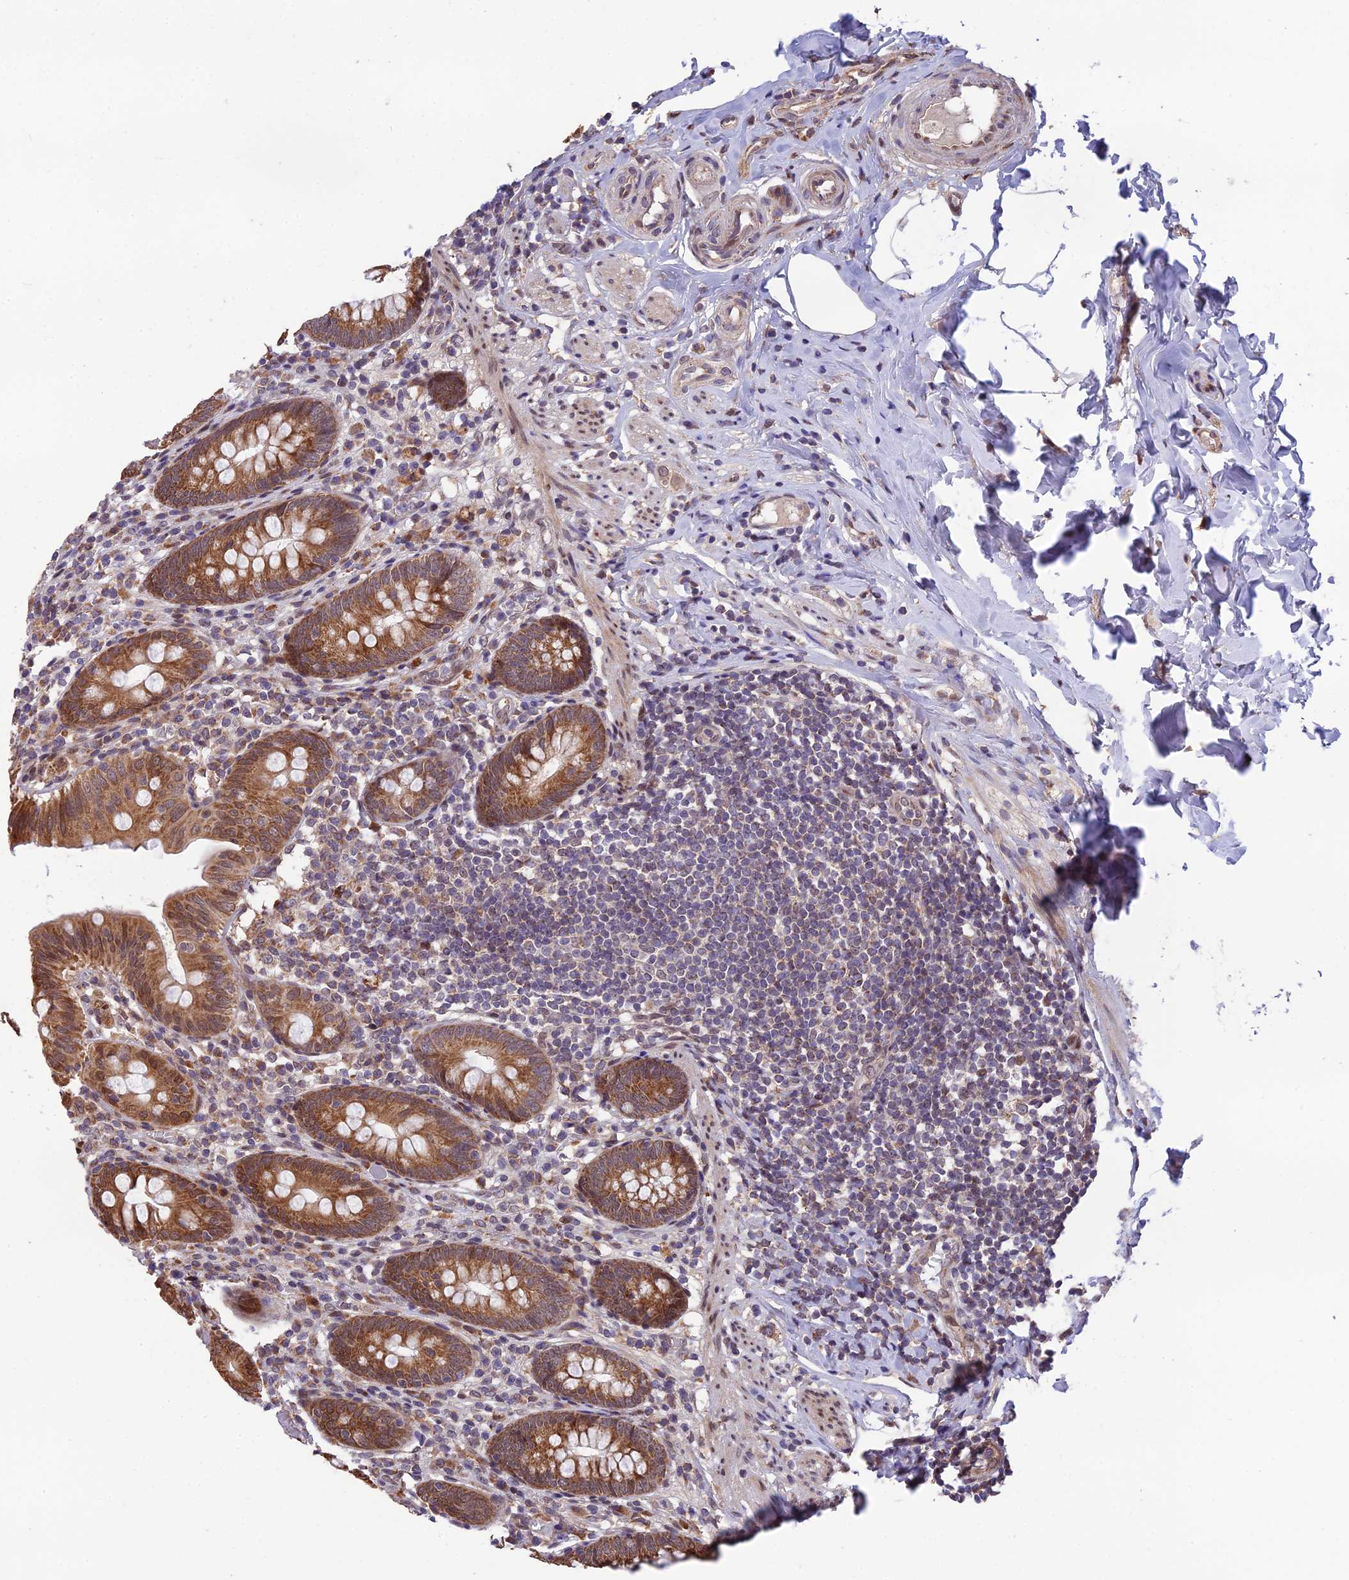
{"staining": {"intensity": "strong", "quantity": ">75%", "location": "cytoplasmic/membranous"}, "tissue": "appendix", "cell_type": "Glandular cells", "image_type": "normal", "snomed": [{"axis": "morphology", "description": "Normal tissue, NOS"}, {"axis": "topography", "description": "Appendix"}], "caption": "The micrograph displays staining of unremarkable appendix, revealing strong cytoplasmic/membranous protein positivity (brown color) within glandular cells. (Brightfield microscopy of DAB IHC at high magnification).", "gene": "CYP2R1", "patient": {"sex": "male", "age": 55}}